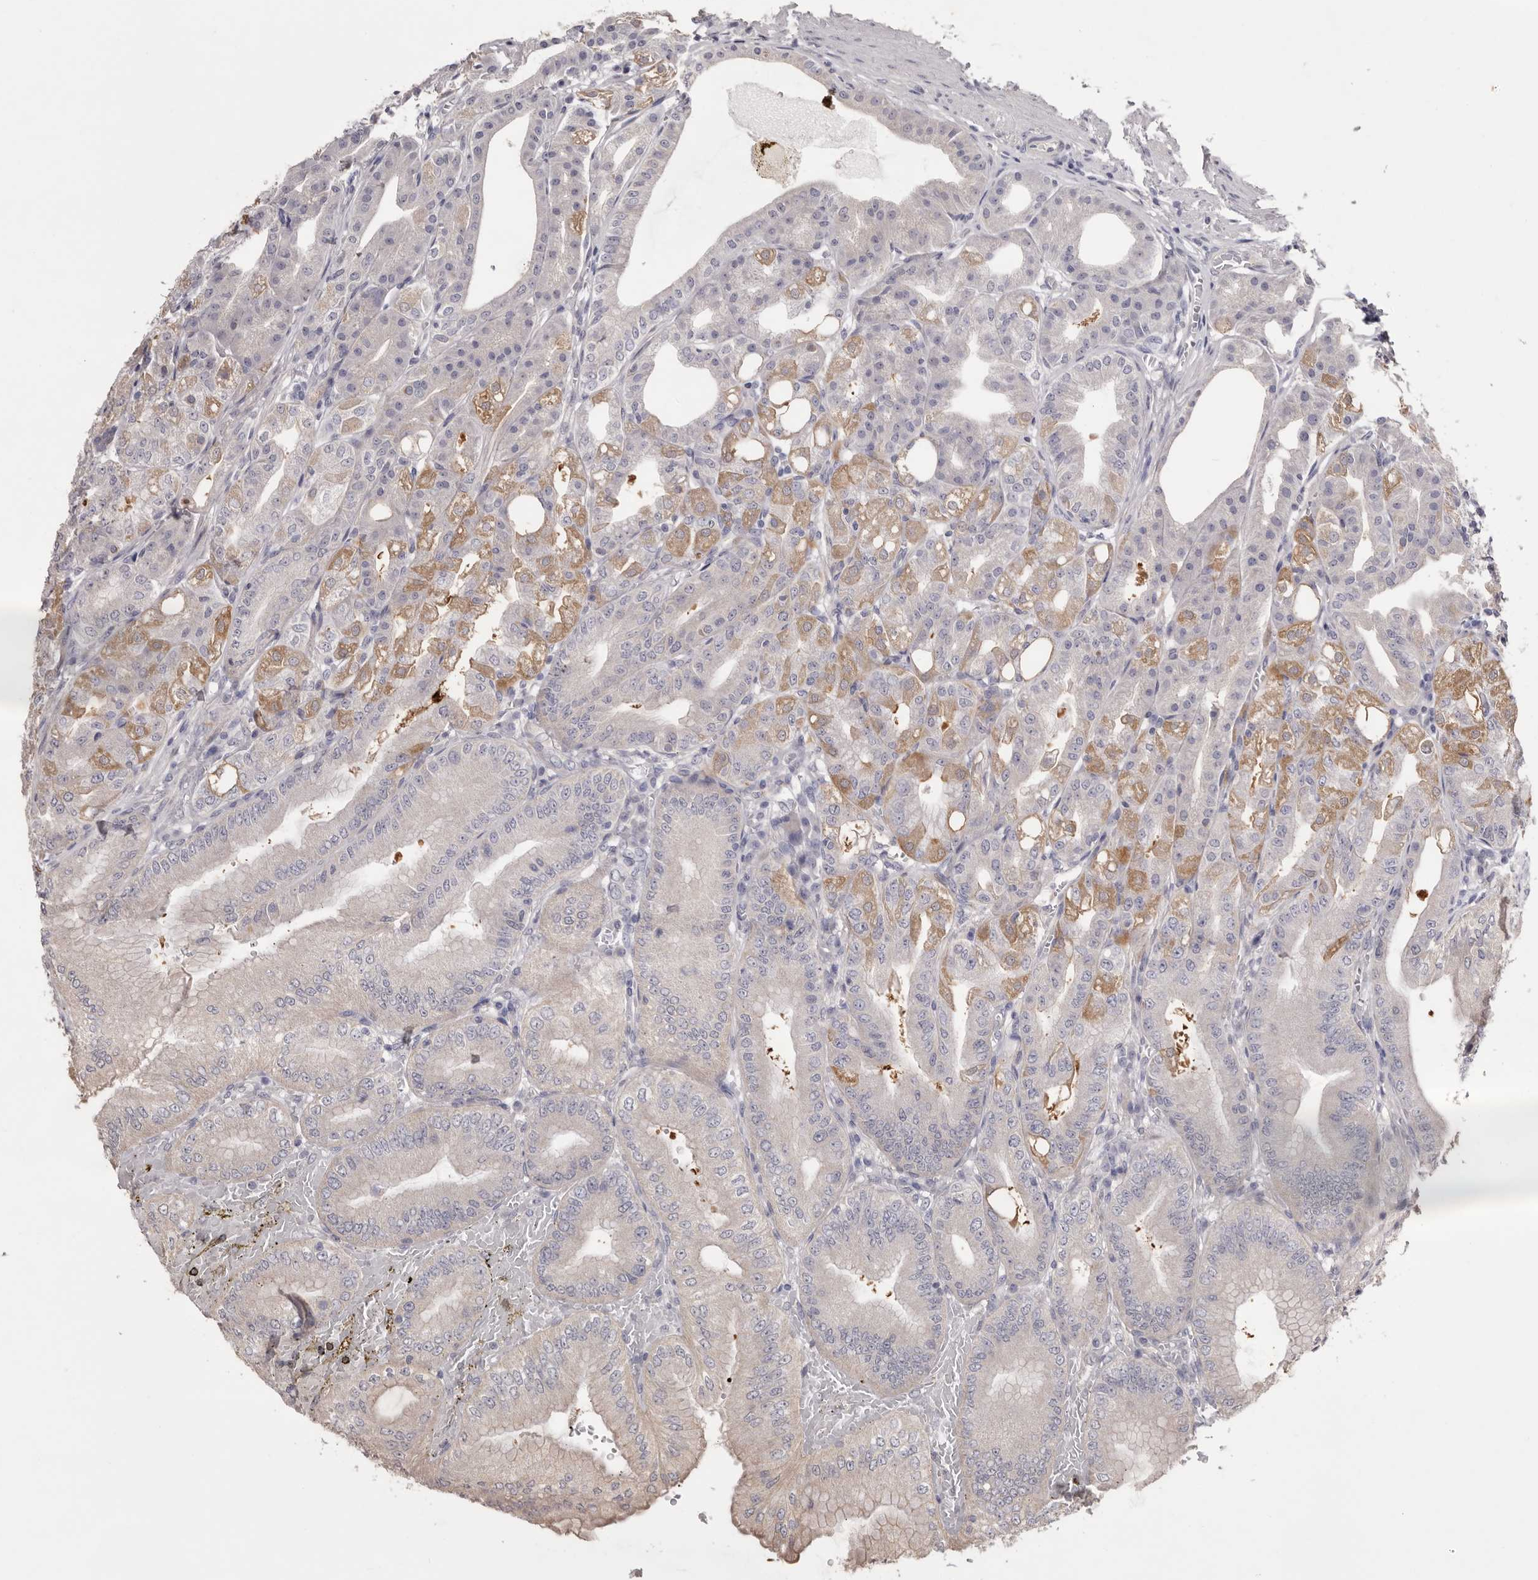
{"staining": {"intensity": "moderate", "quantity": "<25%", "location": "cytoplasmic/membranous"}, "tissue": "stomach", "cell_type": "Glandular cells", "image_type": "normal", "snomed": [{"axis": "morphology", "description": "Normal tissue, NOS"}, {"axis": "topography", "description": "Stomach, lower"}], "caption": "Protein positivity by IHC reveals moderate cytoplasmic/membranous positivity in approximately <25% of glandular cells in unremarkable stomach. Using DAB (brown) and hematoxylin (blue) stains, captured at high magnification using brightfield microscopy.", "gene": "PNRC1", "patient": {"sex": "male", "age": 71}}